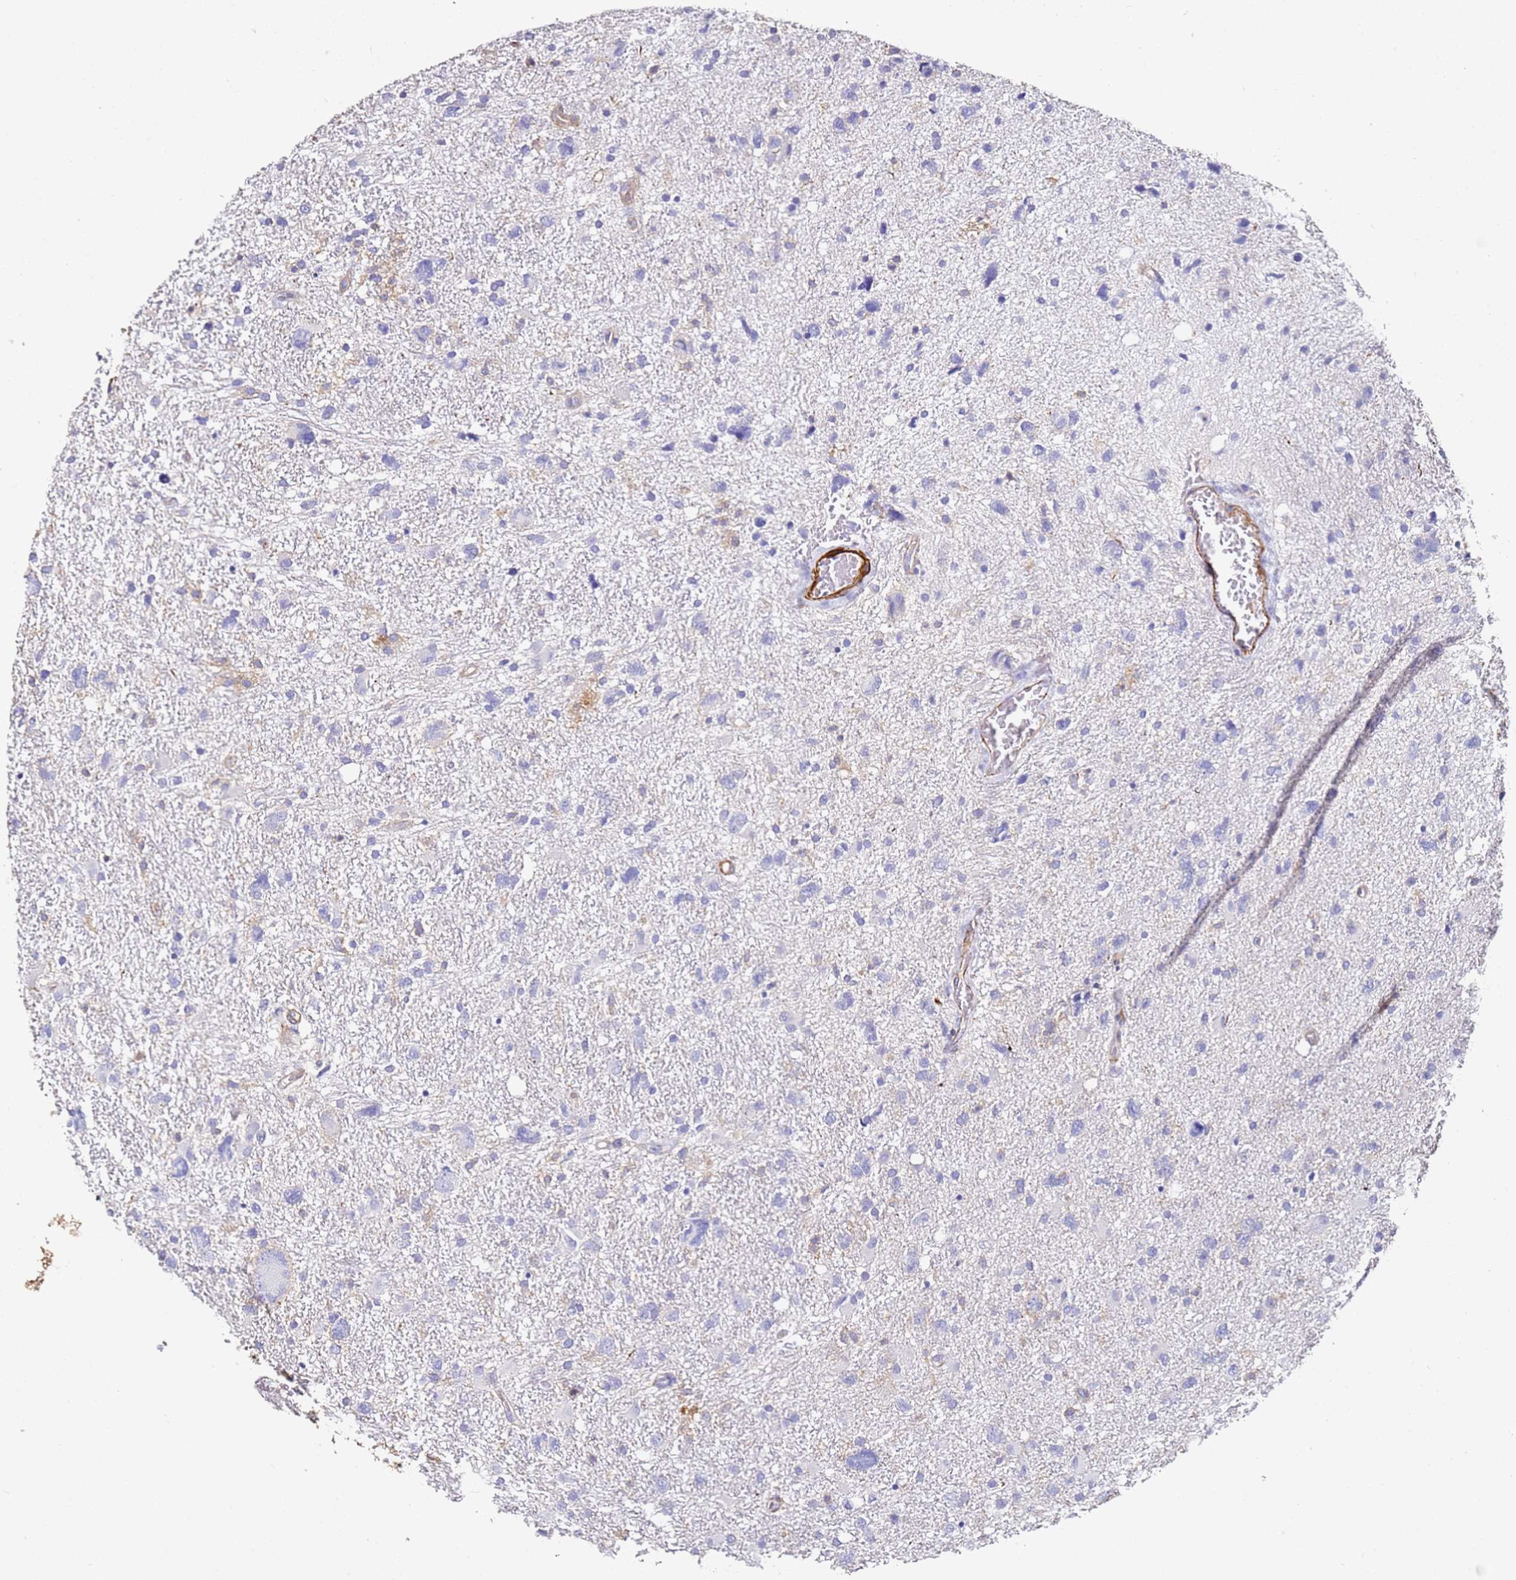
{"staining": {"intensity": "negative", "quantity": "none", "location": "none"}, "tissue": "glioma", "cell_type": "Tumor cells", "image_type": "cancer", "snomed": [{"axis": "morphology", "description": "Glioma, malignant, High grade"}, {"axis": "topography", "description": "Brain"}], "caption": "This is an immunohistochemistry (IHC) histopathology image of glioma. There is no positivity in tumor cells.", "gene": "ZNF671", "patient": {"sex": "male", "age": 61}}